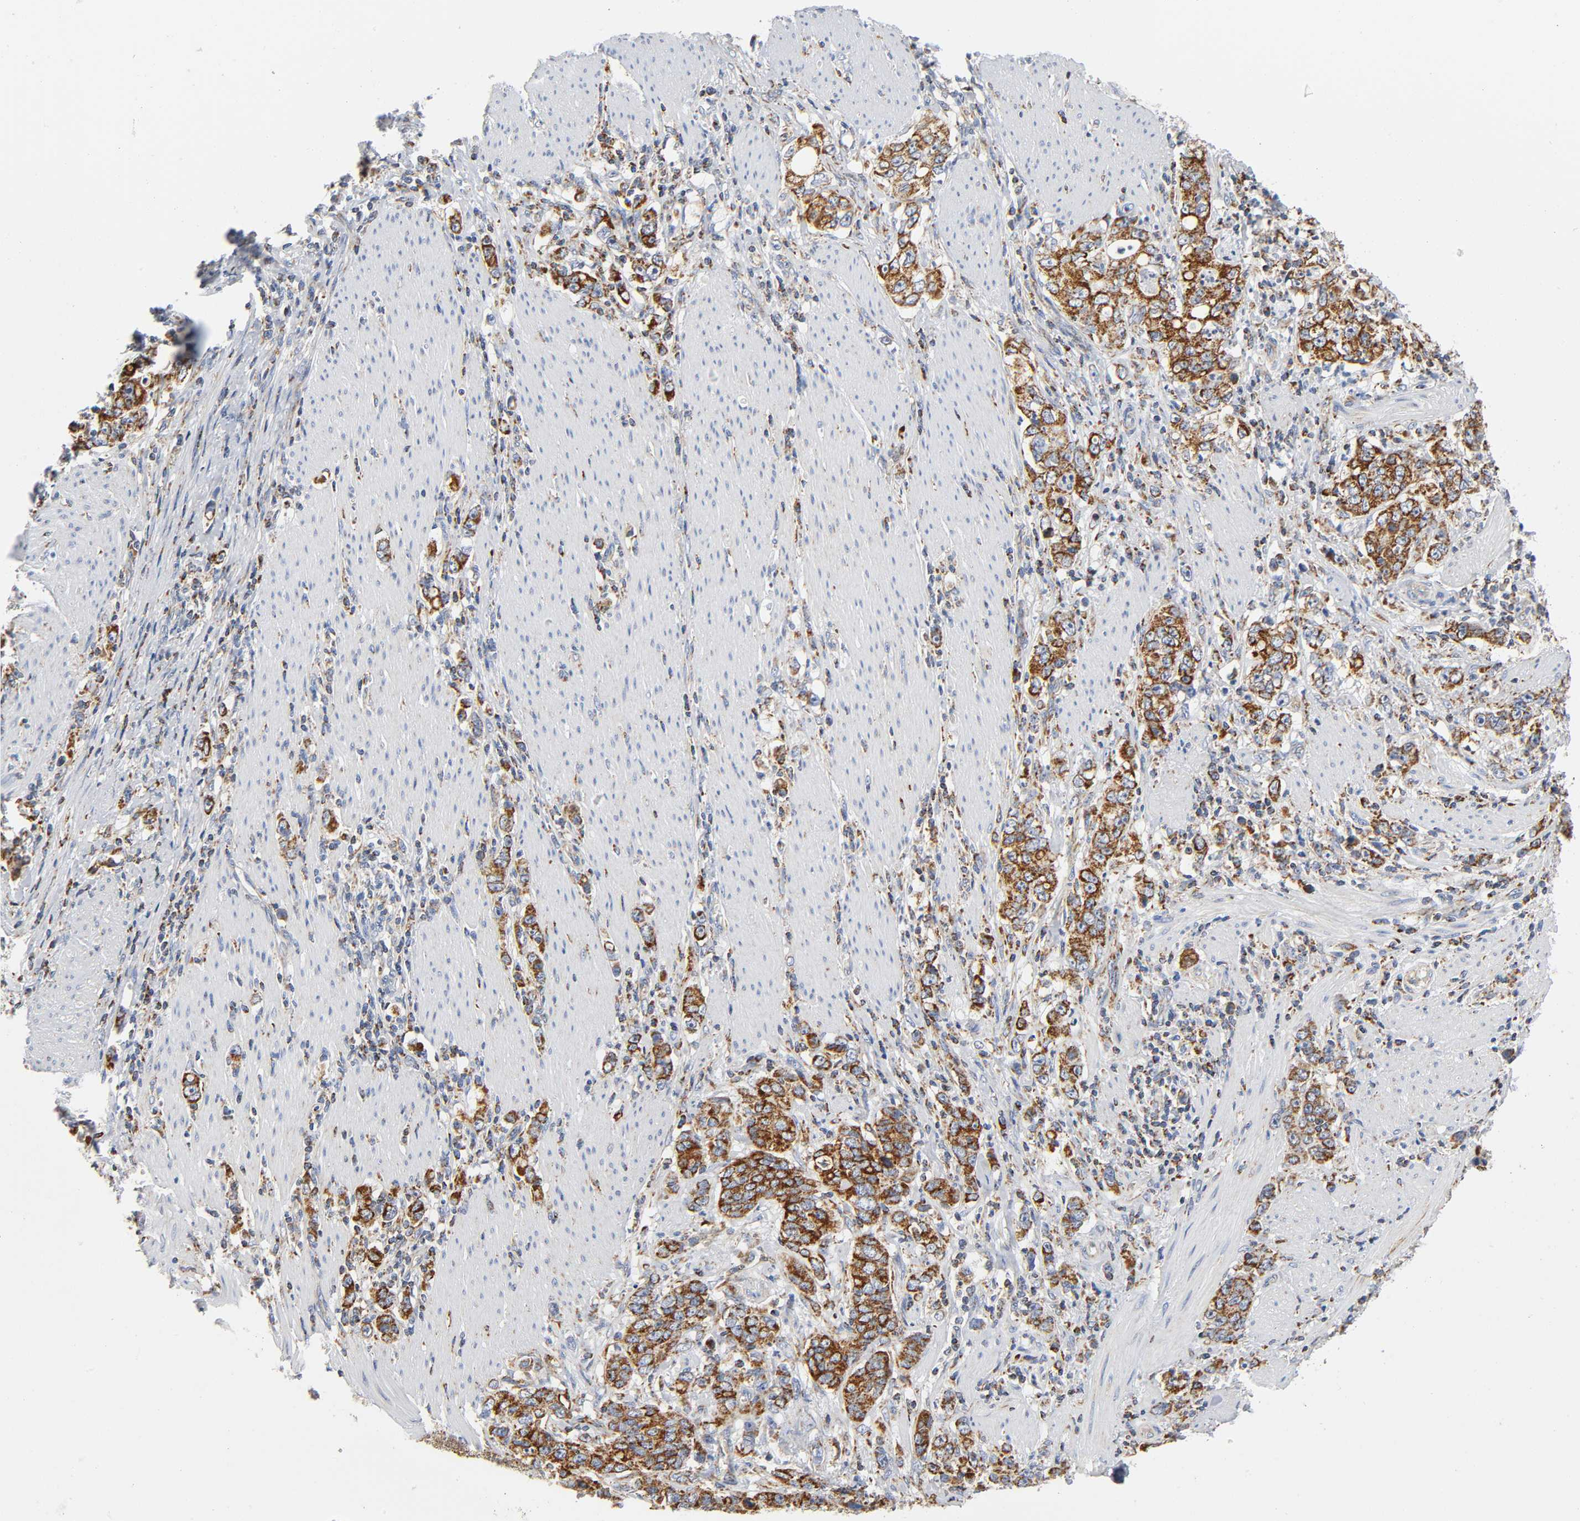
{"staining": {"intensity": "strong", "quantity": ">75%", "location": "cytoplasmic/membranous"}, "tissue": "stomach cancer", "cell_type": "Tumor cells", "image_type": "cancer", "snomed": [{"axis": "morphology", "description": "Adenocarcinoma, NOS"}, {"axis": "topography", "description": "Stomach, lower"}], "caption": "There is high levels of strong cytoplasmic/membranous positivity in tumor cells of stomach cancer (adenocarcinoma), as demonstrated by immunohistochemical staining (brown color).", "gene": "BAK1", "patient": {"sex": "female", "age": 72}}